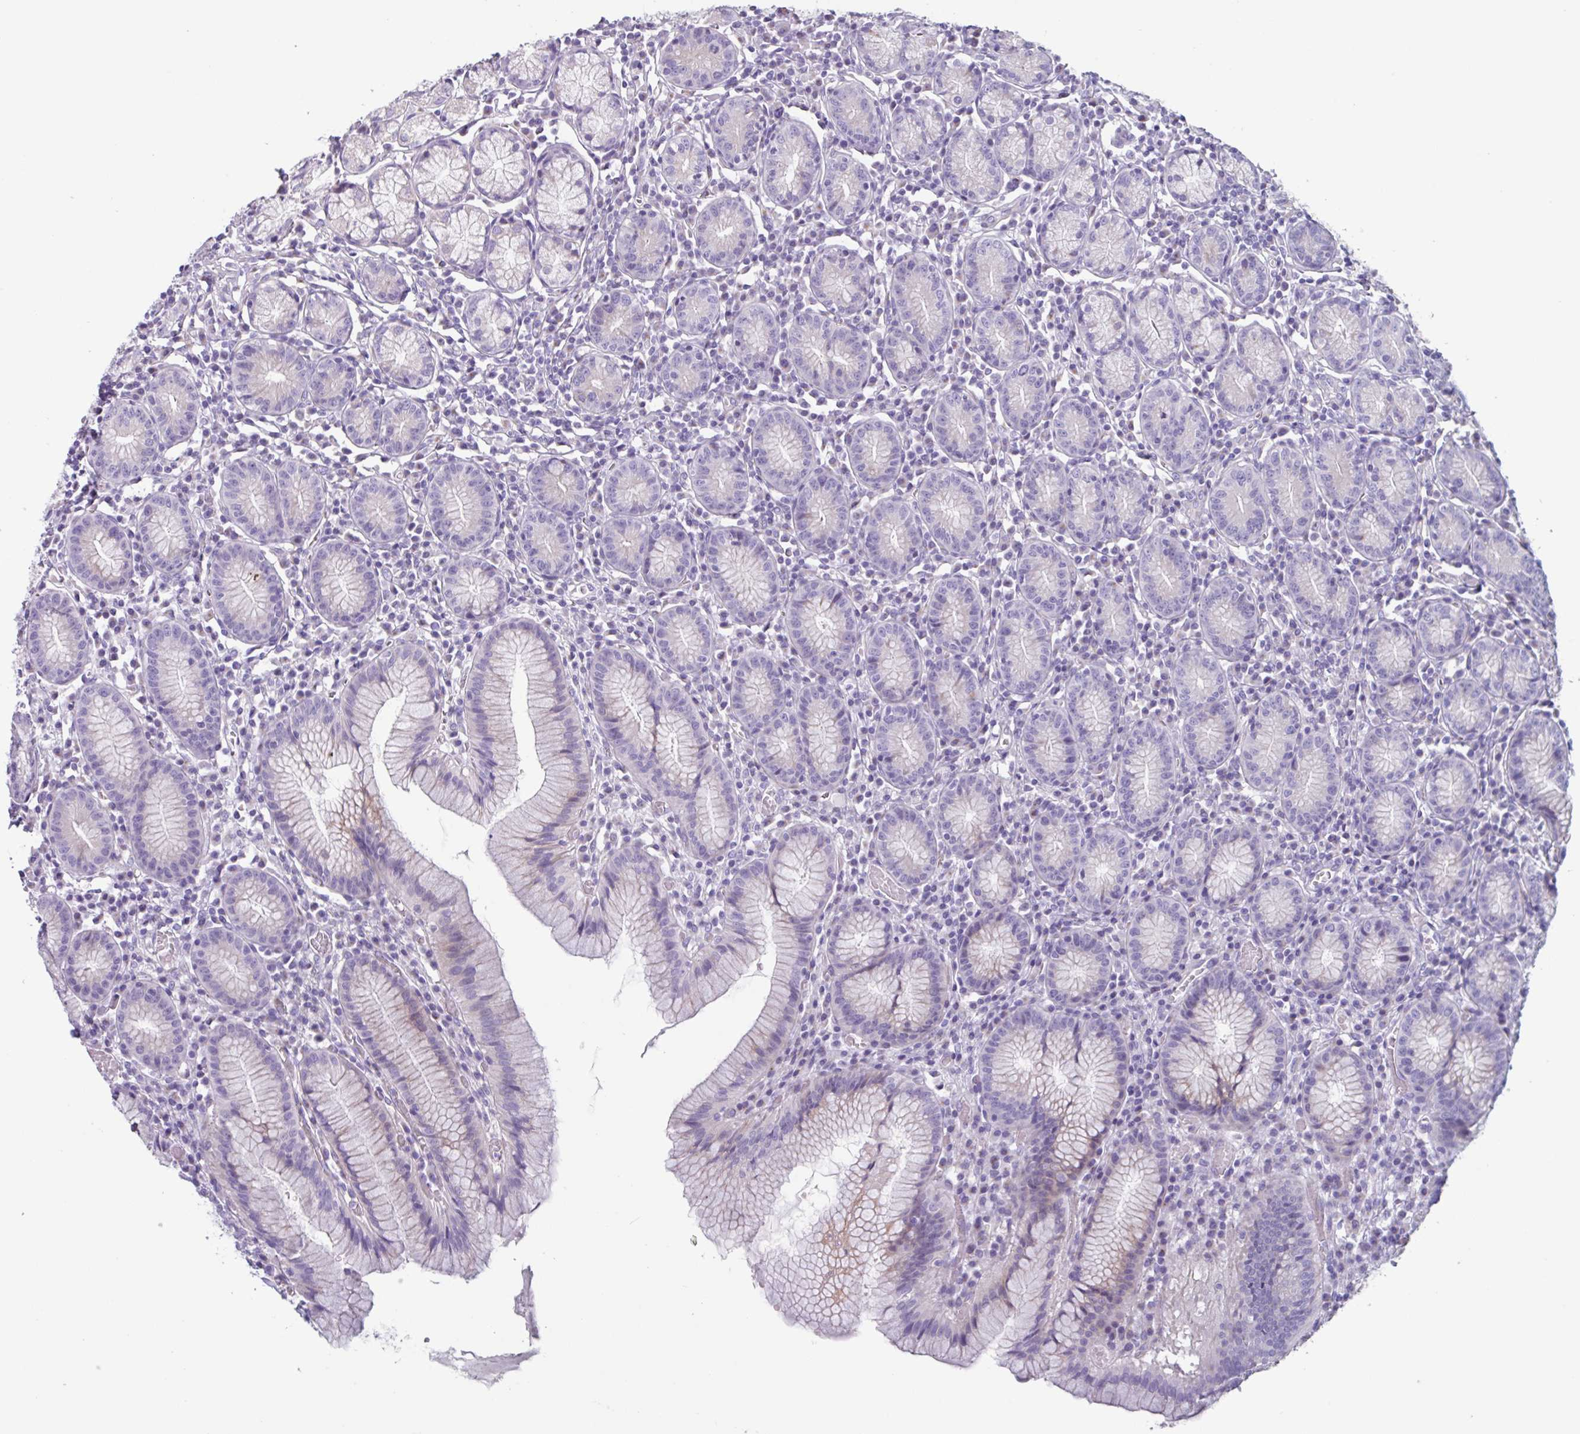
{"staining": {"intensity": "moderate", "quantity": "<25%", "location": "cytoplasmic/membranous"}, "tissue": "stomach", "cell_type": "Glandular cells", "image_type": "normal", "snomed": [{"axis": "morphology", "description": "Normal tissue, NOS"}, {"axis": "topography", "description": "Stomach"}], "caption": "A histopathology image showing moderate cytoplasmic/membranous staining in about <25% of glandular cells in normal stomach, as visualized by brown immunohistochemical staining.", "gene": "ADGRE1", "patient": {"sex": "male", "age": 55}}